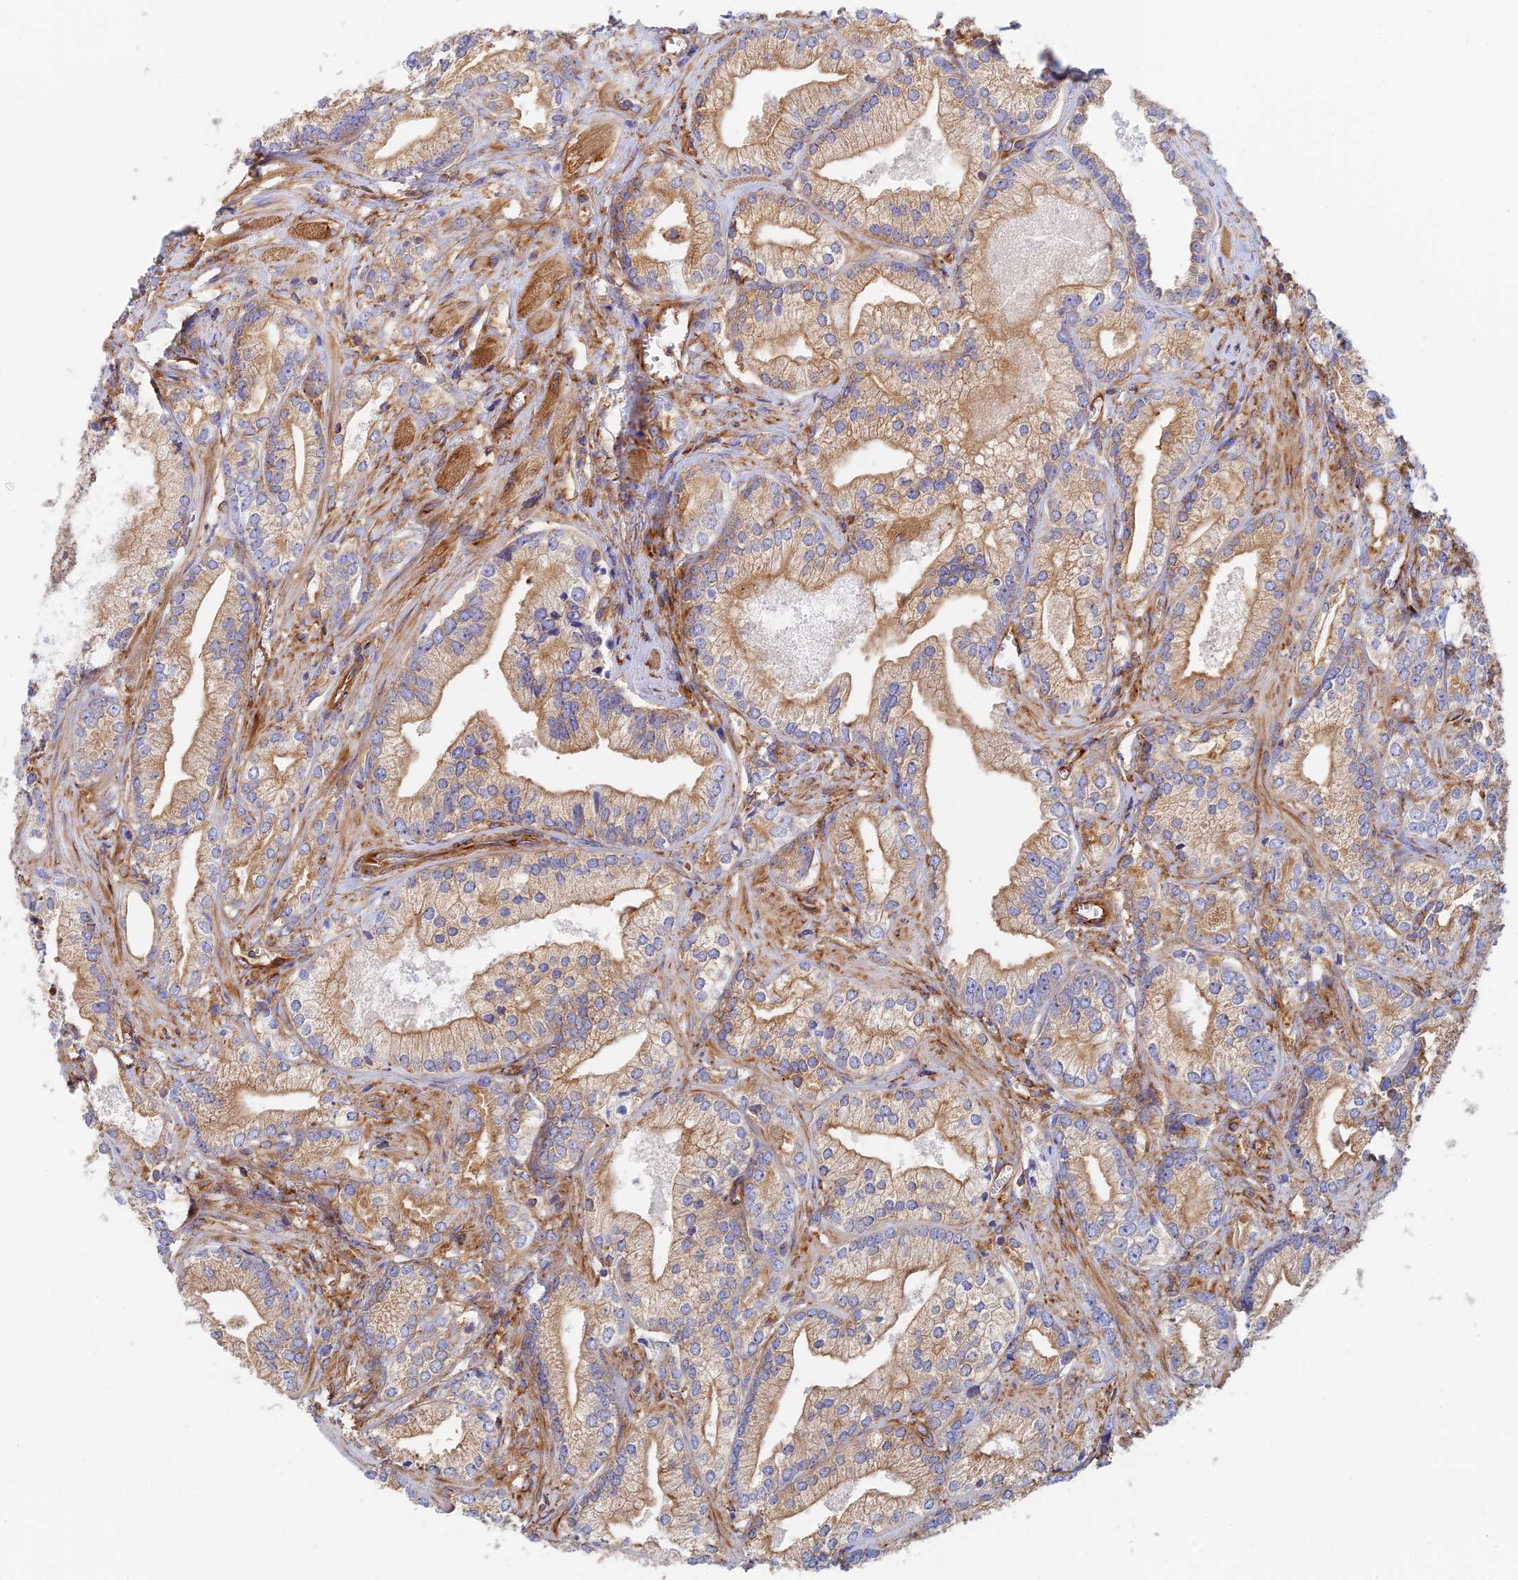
{"staining": {"intensity": "moderate", "quantity": ">75%", "location": "cytoplasmic/membranous"}, "tissue": "prostate cancer", "cell_type": "Tumor cells", "image_type": "cancer", "snomed": [{"axis": "morphology", "description": "Adenocarcinoma, High grade"}, {"axis": "topography", "description": "Prostate"}], "caption": "Immunohistochemical staining of prostate cancer (adenocarcinoma (high-grade)) shows medium levels of moderate cytoplasmic/membranous expression in about >75% of tumor cells.", "gene": "DCTN2", "patient": {"sex": "male", "age": 50}}